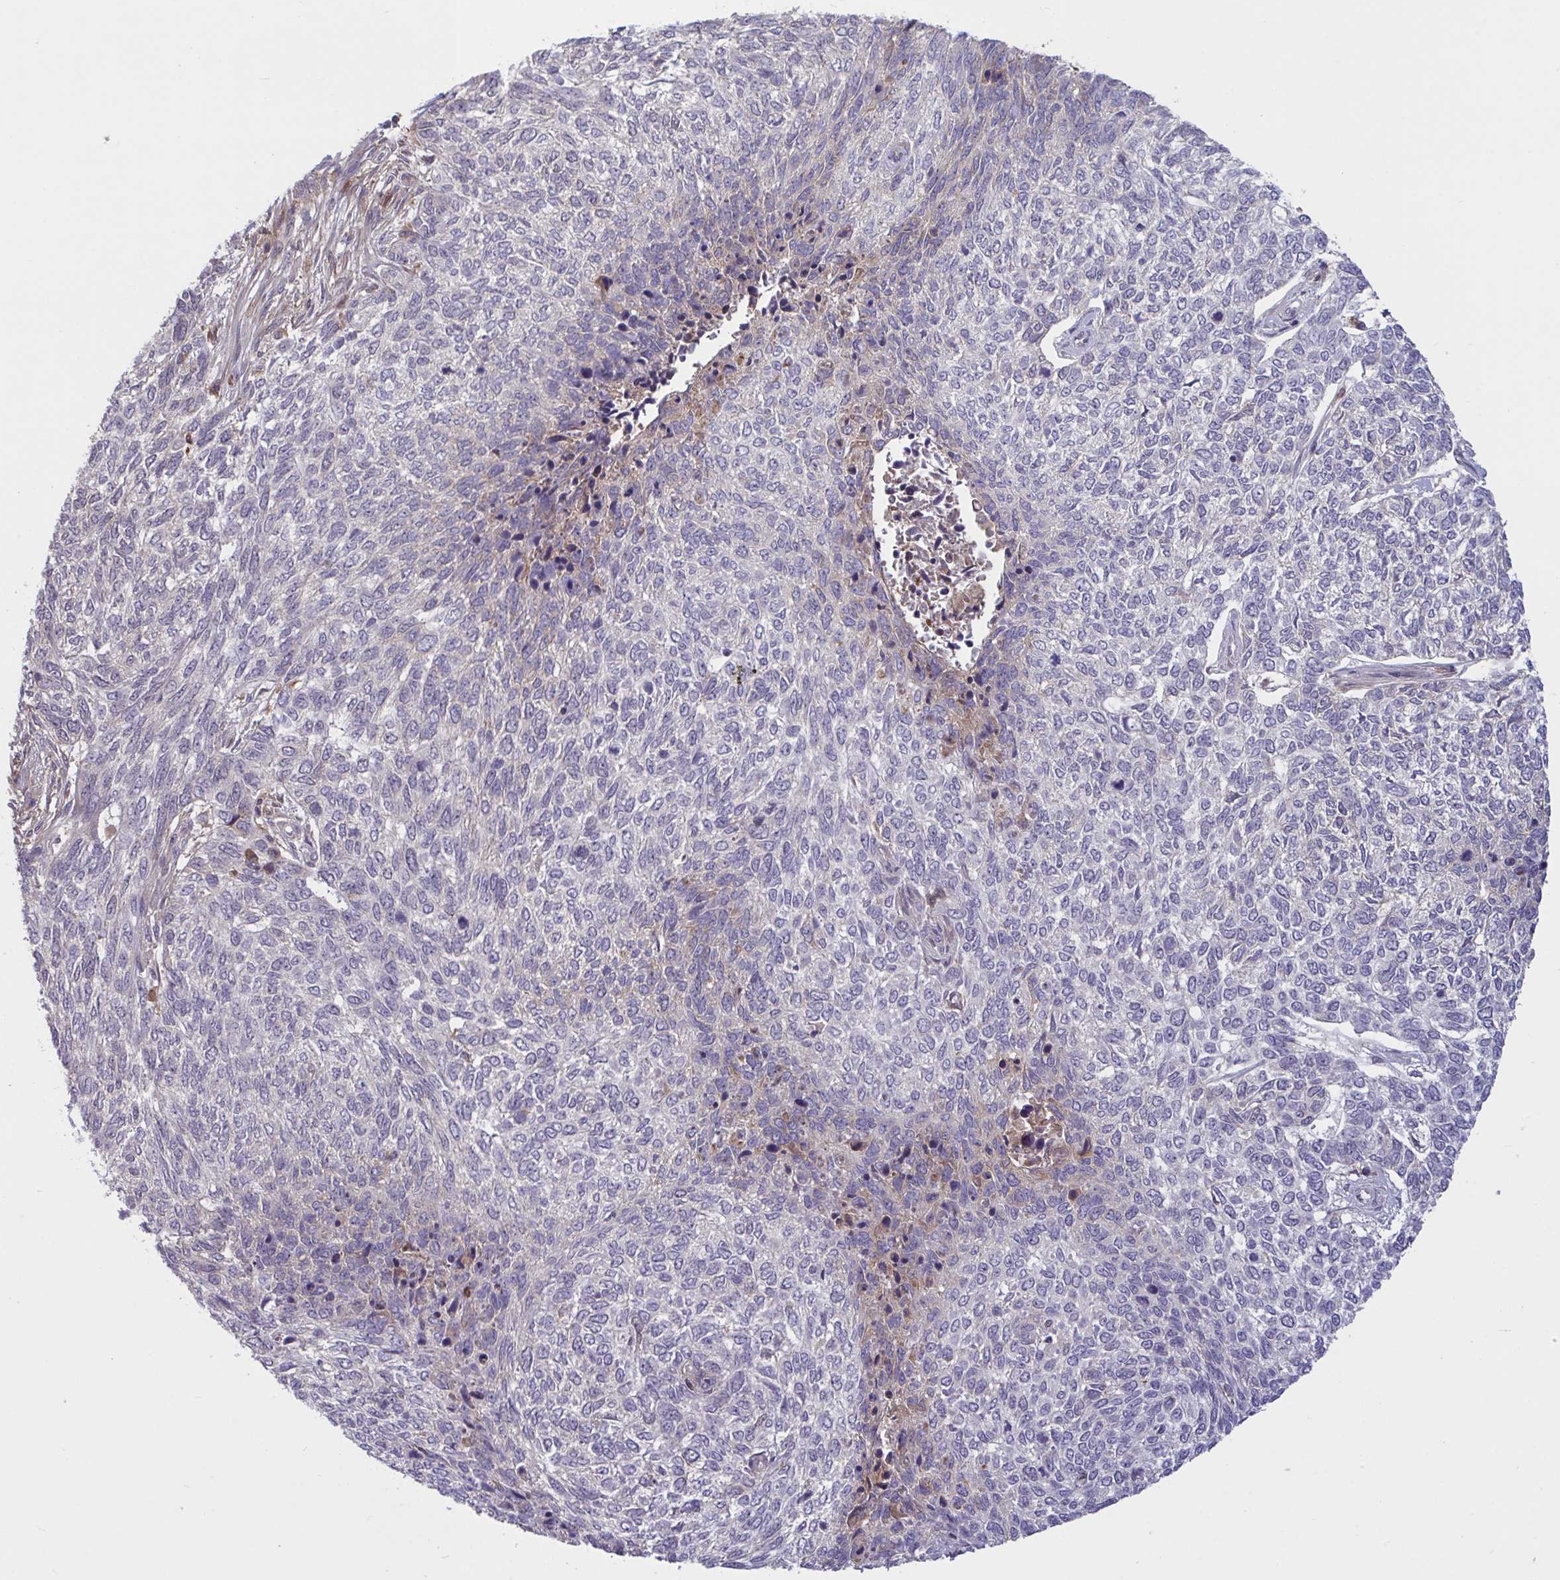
{"staining": {"intensity": "negative", "quantity": "none", "location": "none"}, "tissue": "skin cancer", "cell_type": "Tumor cells", "image_type": "cancer", "snomed": [{"axis": "morphology", "description": "Basal cell carcinoma"}, {"axis": "topography", "description": "Skin"}], "caption": "Human skin cancer (basal cell carcinoma) stained for a protein using IHC demonstrates no positivity in tumor cells.", "gene": "IL1R1", "patient": {"sex": "female", "age": 65}}